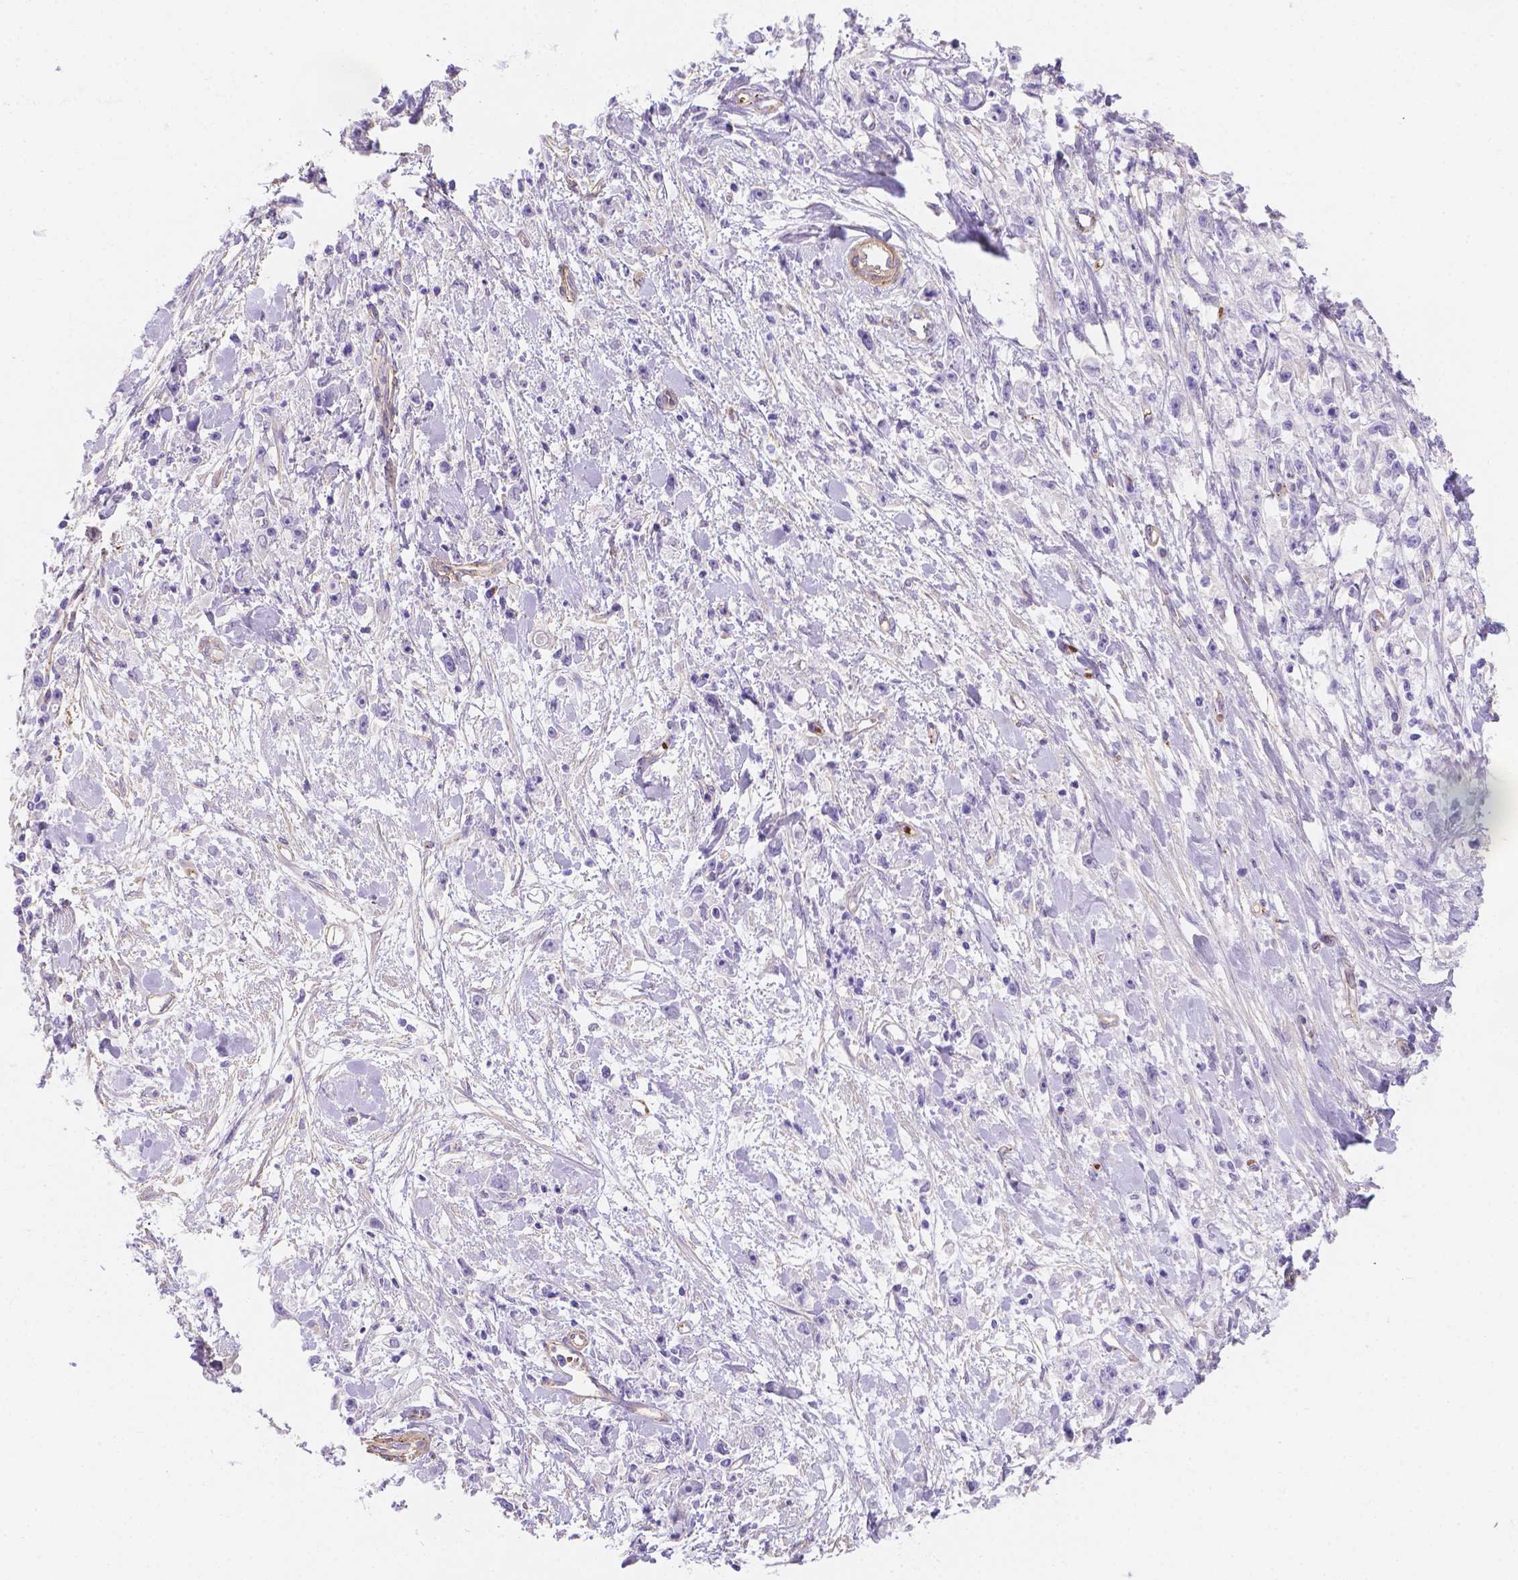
{"staining": {"intensity": "negative", "quantity": "none", "location": "none"}, "tissue": "stomach cancer", "cell_type": "Tumor cells", "image_type": "cancer", "snomed": [{"axis": "morphology", "description": "Adenocarcinoma, NOS"}, {"axis": "topography", "description": "Stomach"}], "caption": "This is a histopathology image of immunohistochemistry staining of stomach cancer (adenocarcinoma), which shows no positivity in tumor cells.", "gene": "SLC40A1", "patient": {"sex": "female", "age": 59}}